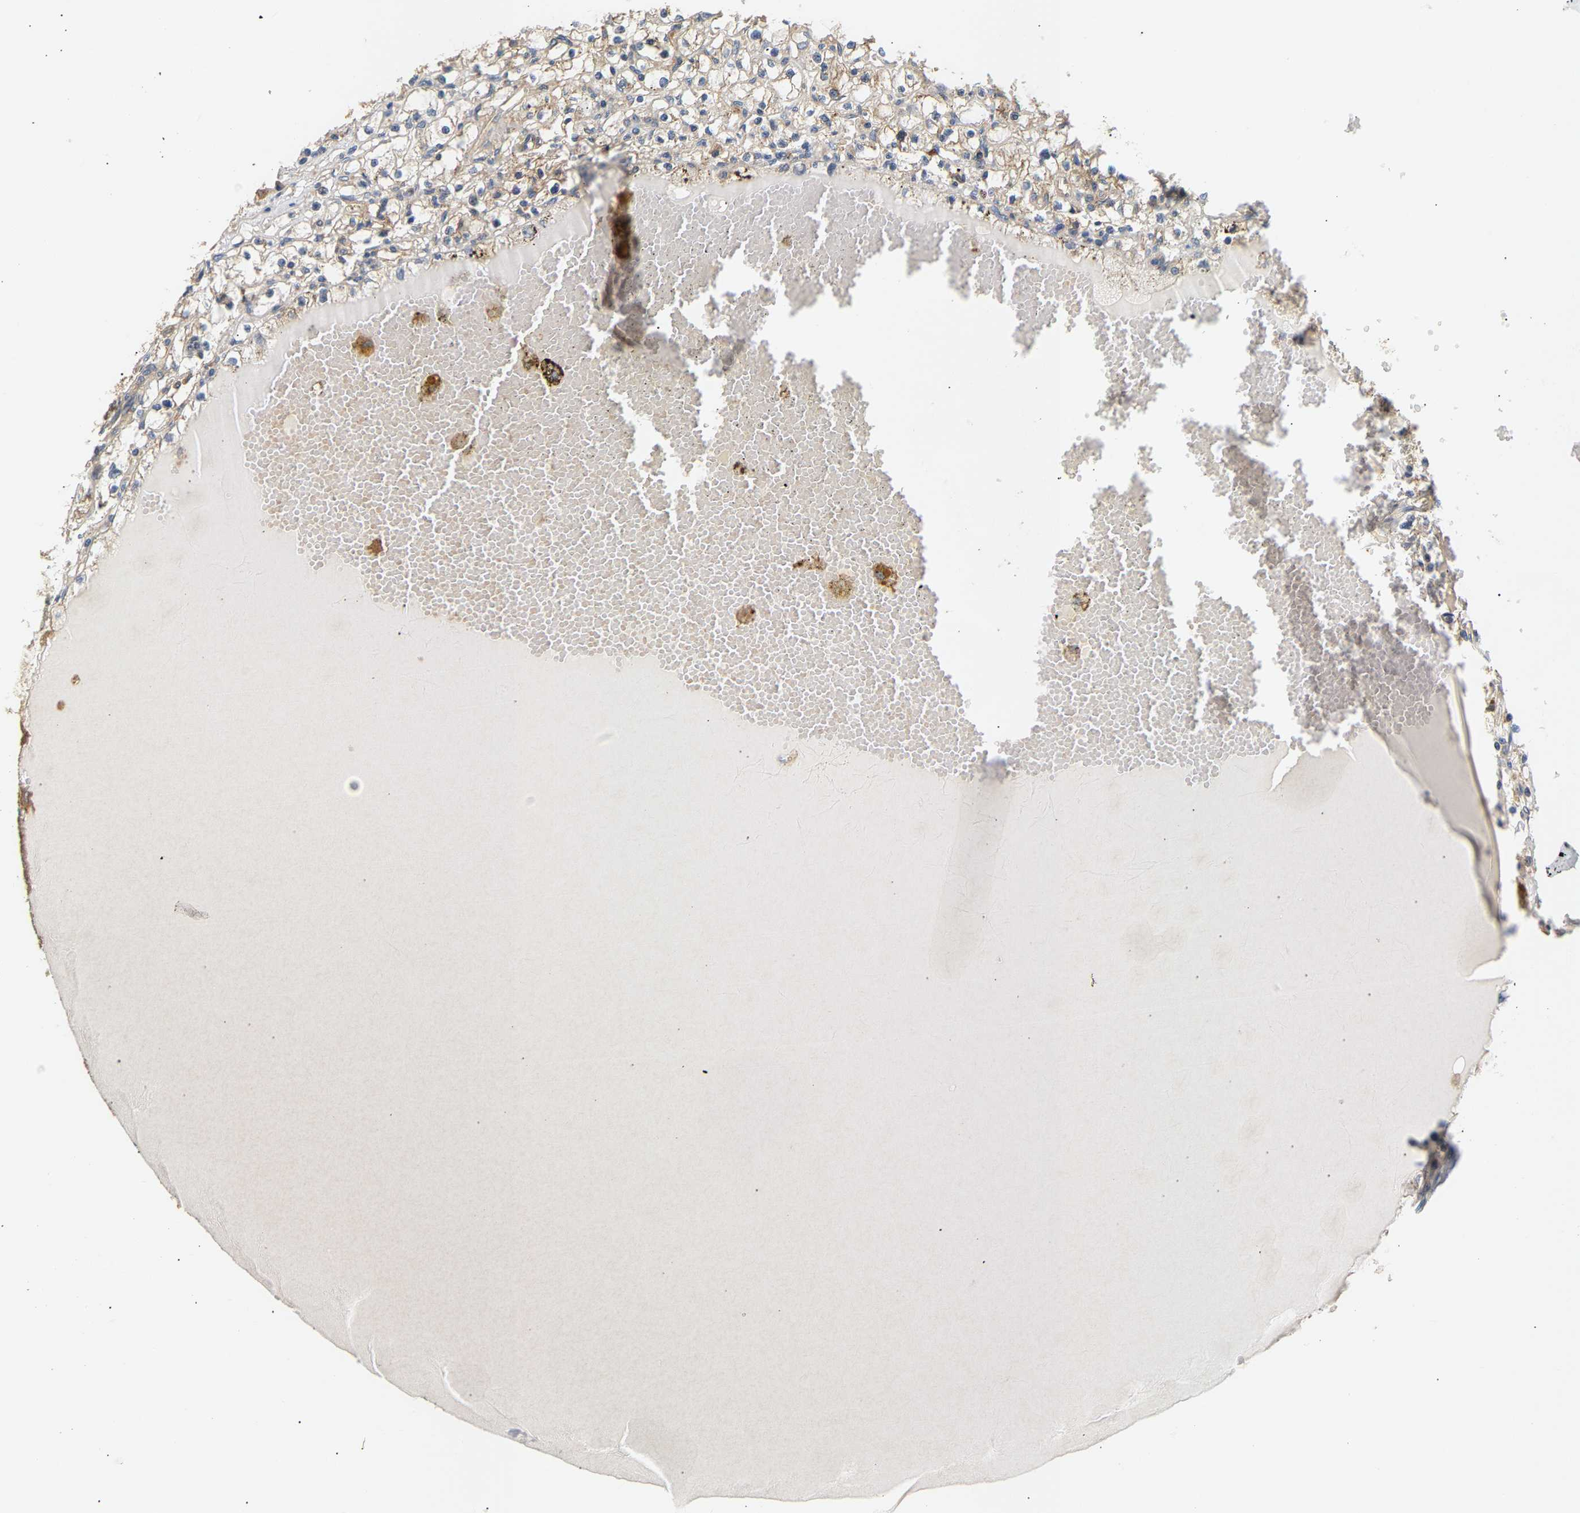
{"staining": {"intensity": "negative", "quantity": "none", "location": "none"}, "tissue": "renal cancer", "cell_type": "Tumor cells", "image_type": "cancer", "snomed": [{"axis": "morphology", "description": "Adenocarcinoma, NOS"}, {"axis": "topography", "description": "Kidney"}], "caption": "Tumor cells are negative for brown protein staining in renal adenocarcinoma.", "gene": "PPID", "patient": {"sex": "male", "age": 56}}